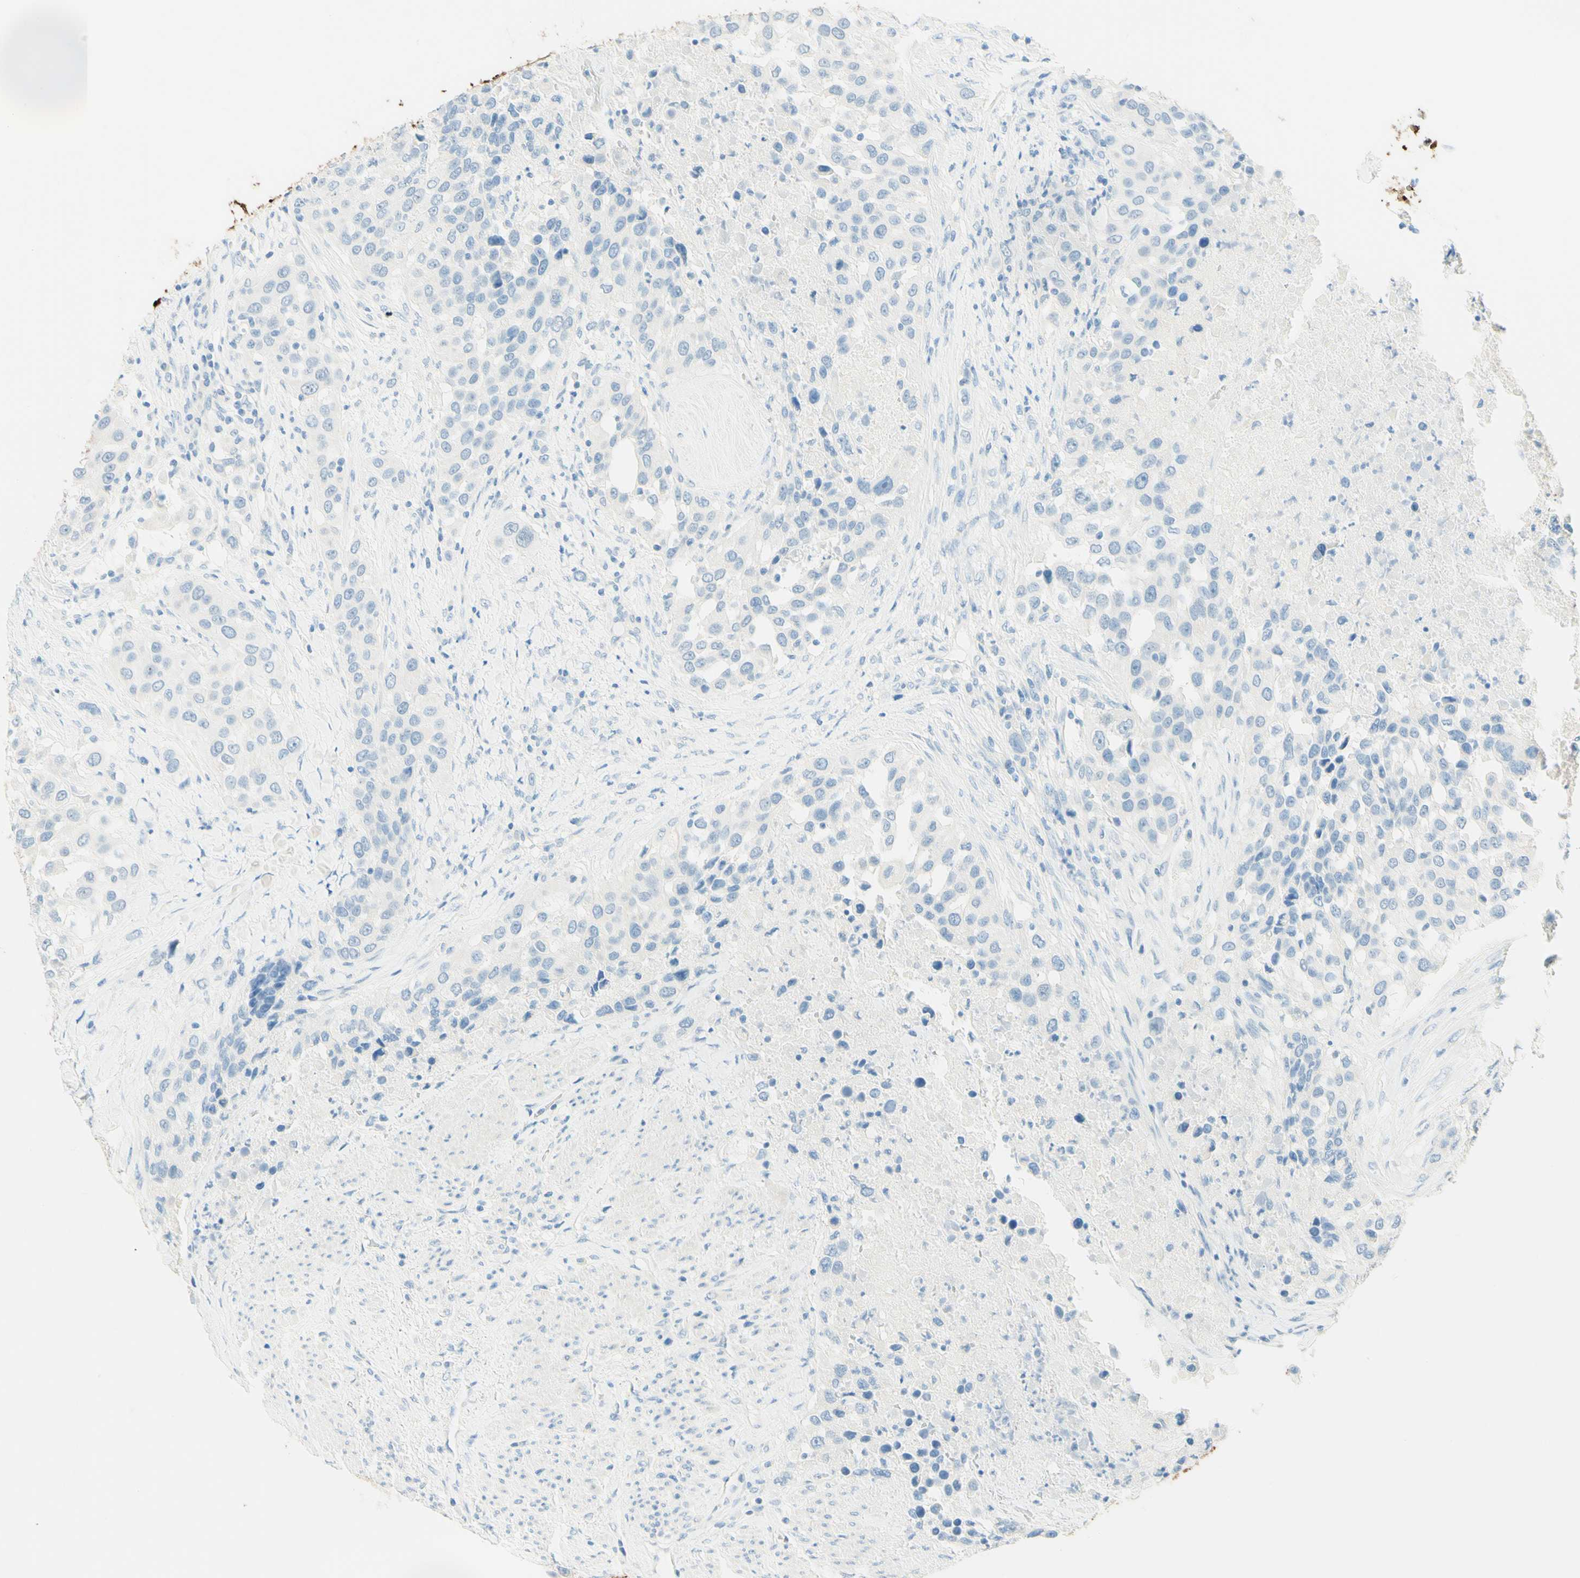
{"staining": {"intensity": "negative", "quantity": "none", "location": "none"}, "tissue": "urothelial cancer", "cell_type": "Tumor cells", "image_type": "cancer", "snomed": [{"axis": "morphology", "description": "Urothelial carcinoma, High grade"}, {"axis": "topography", "description": "Urinary bladder"}], "caption": "Immunohistochemistry of human high-grade urothelial carcinoma reveals no positivity in tumor cells. (DAB (3,3'-diaminobenzidine) immunohistochemistry (IHC) with hematoxylin counter stain).", "gene": "TMEM132D", "patient": {"sex": "female", "age": 80}}